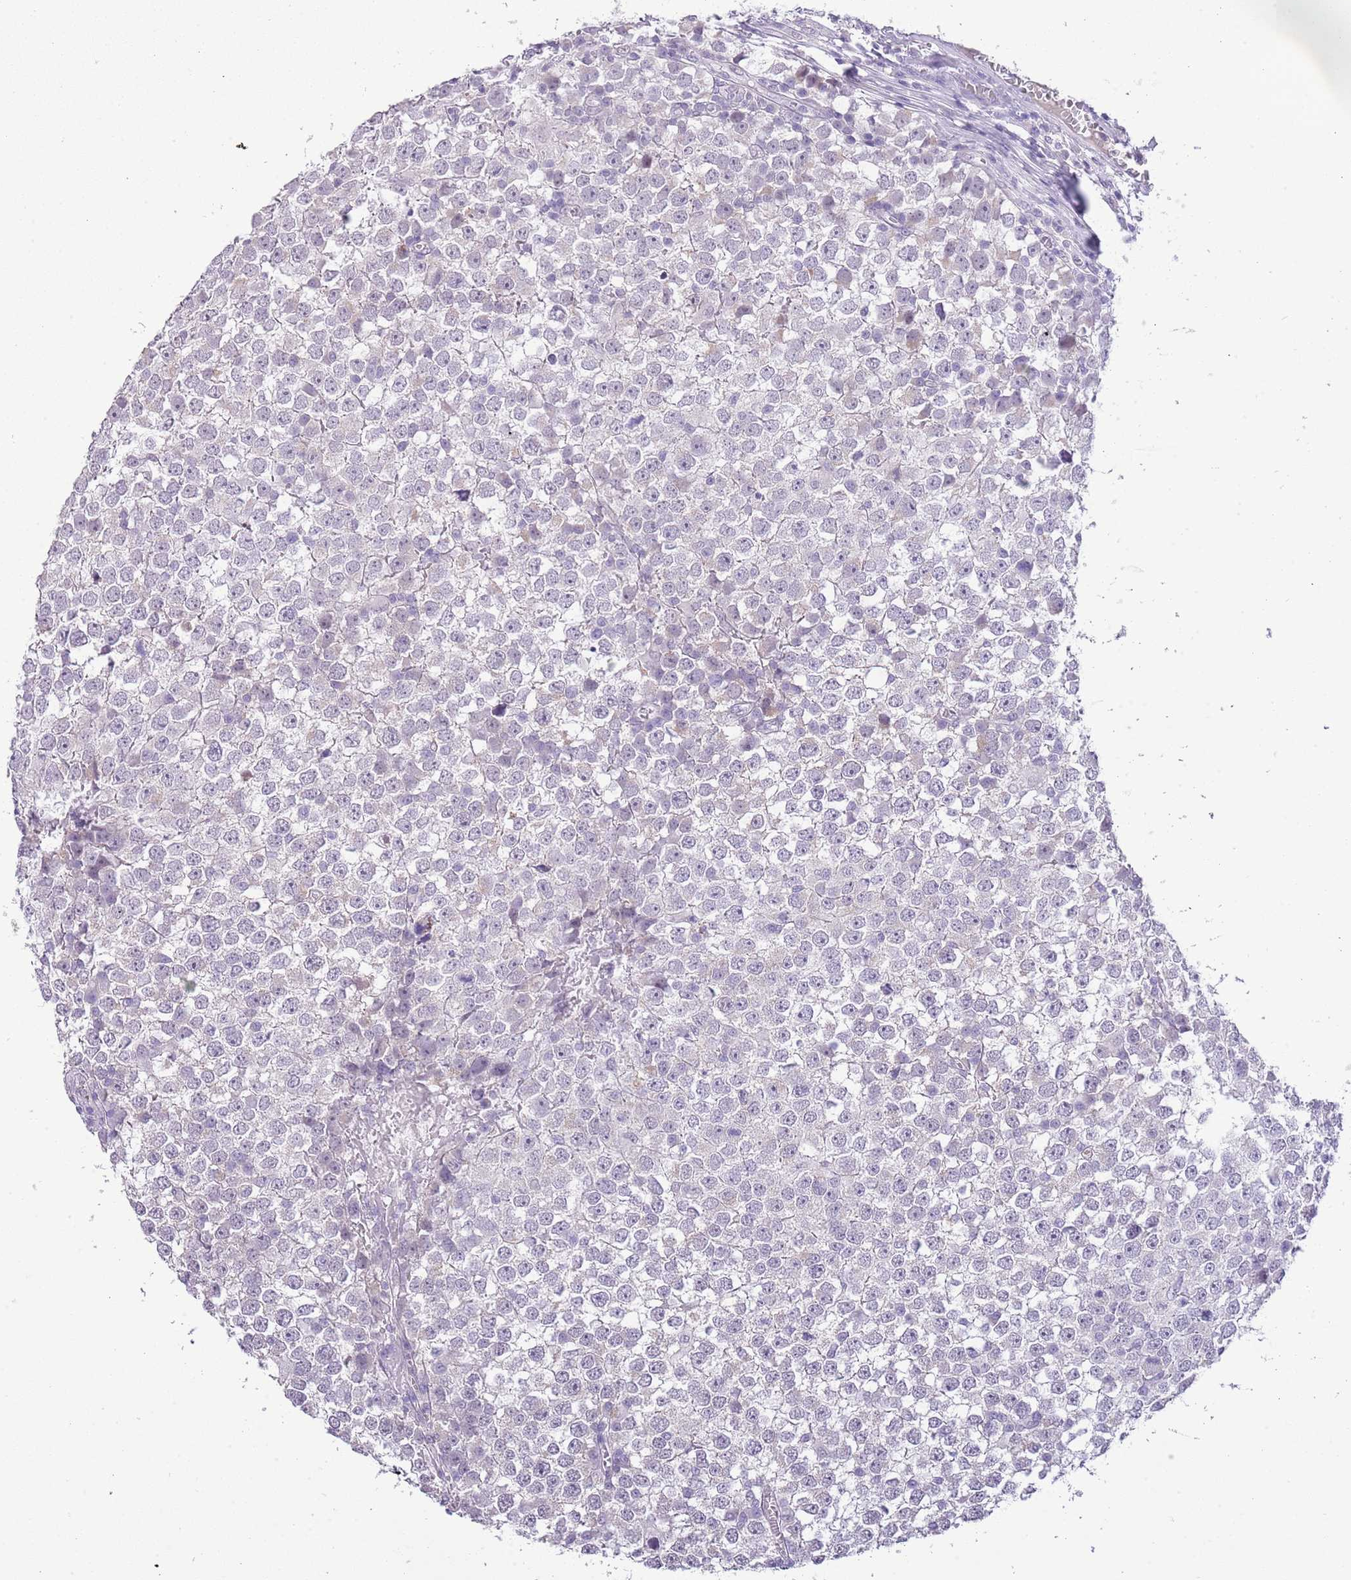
{"staining": {"intensity": "negative", "quantity": "none", "location": "none"}, "tissue": "testis cancer", "cell_type": "Tumor cells", "image_type": "cancer", "snomed": [{"axis": "morphology", "description": "Seminoma, NOS"}, {"axis": "topography", "description": "Testis"}], "caption": "Testis cancer (seminoma) was stained to show a protein in brown. There is no significant expression in tumor cells. (Brightfield microscopy of DAB immunohistochemistry (IHC) at high magnification).", "gene": "MIDN", "patient": {"sex": "male", "age": 65}}